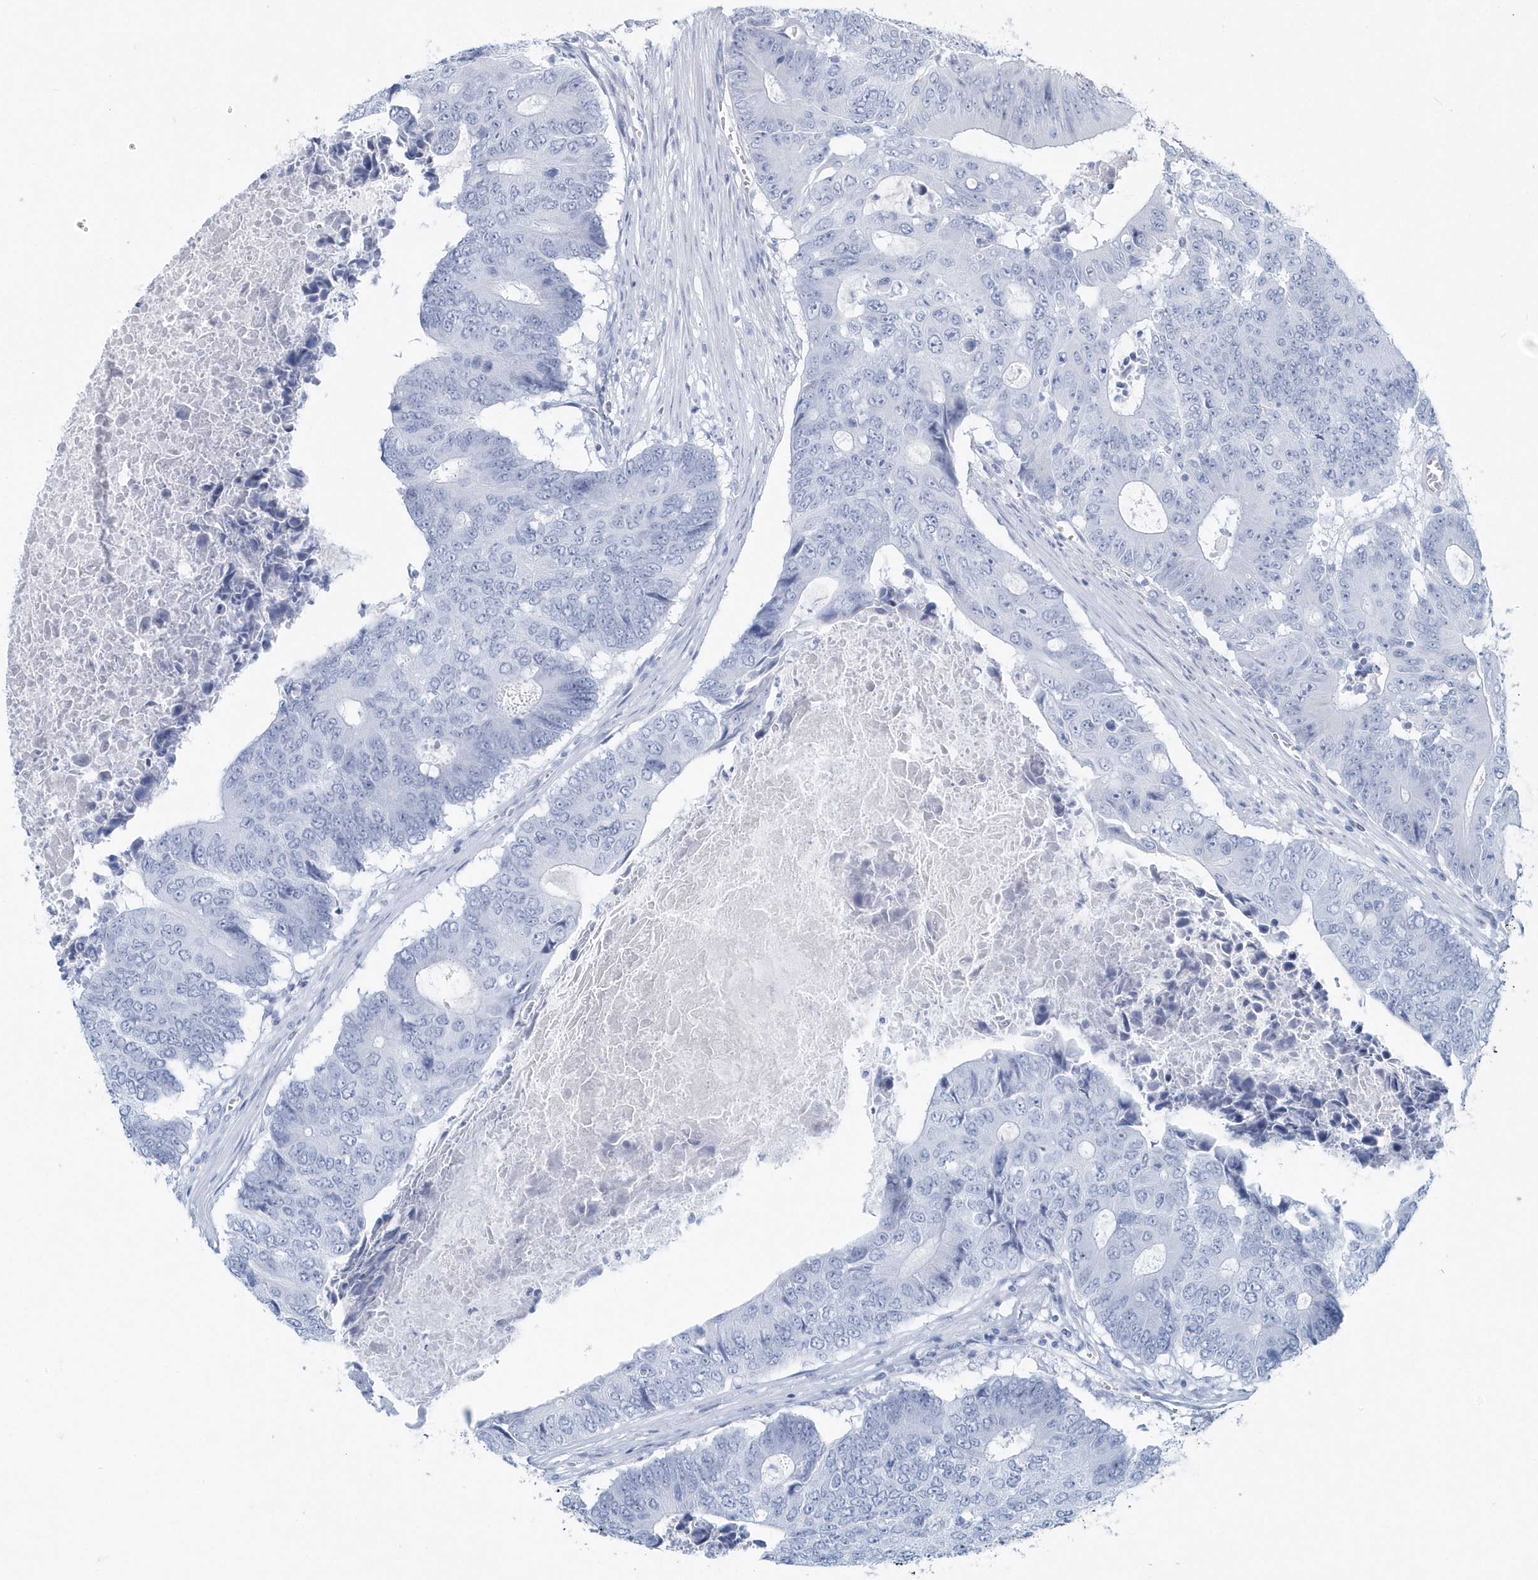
{"staining": {"intensity": "negative", "quantity": "none", "location": "none"}, "tissue": "colorectal cancer", "cell_type": "Tumor cells", "image_type": "cancer", "snomed": [{"axis": "morphology", "description": "Adenocarcinoma, NOS"}, {"axis": "topography", "description": "Colon"}], "caption": "A high-resolution micrograph shows immunohistochemistry (IHC) staining of colorectal adenocarcinoma, which reveals no significant staining in tumor cells.", "gene": "PTPRO", "patient": {"sex": "male", "age": 87}}